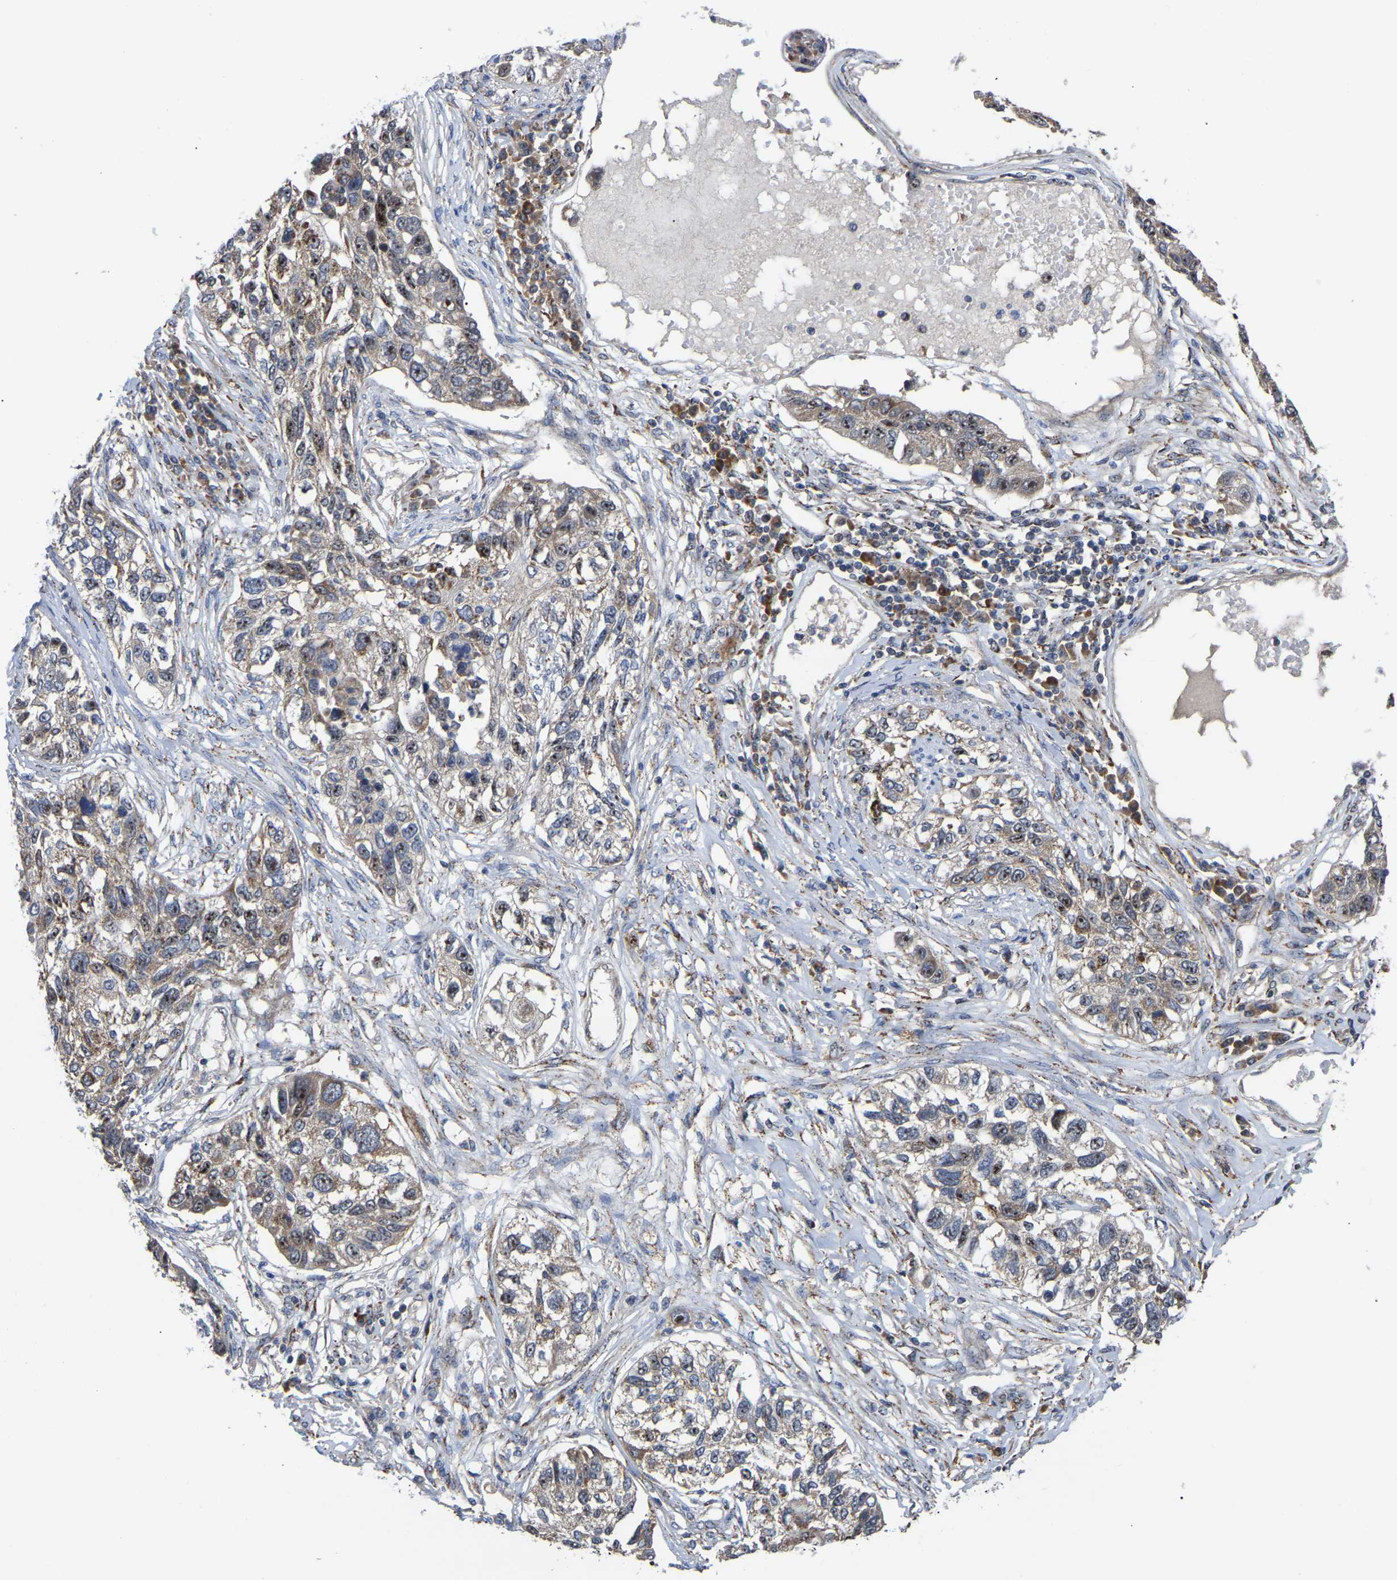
{"staining": {"intensity": "moderate", "quantity": ">75%", "location": "cytoplasmic/membranous,nuclear"}, "tissue": "lung cancer", "cell_type": "Tumor cells", "image_type": "cancer", "snomed": [{"axis": "morphology", "description": "Squamous cell carcinoma, NOS"}, {"axis": "topography", "description": "Lung"}], "caption": "Tumor cells show medium levels of moderate cytoplasmic/membranous and nuclear staining in approximately >75% of cells in lung squamous cell carcinoma.", "gene": "NOP53", "patient": {"sex": "male", "age": 71}}